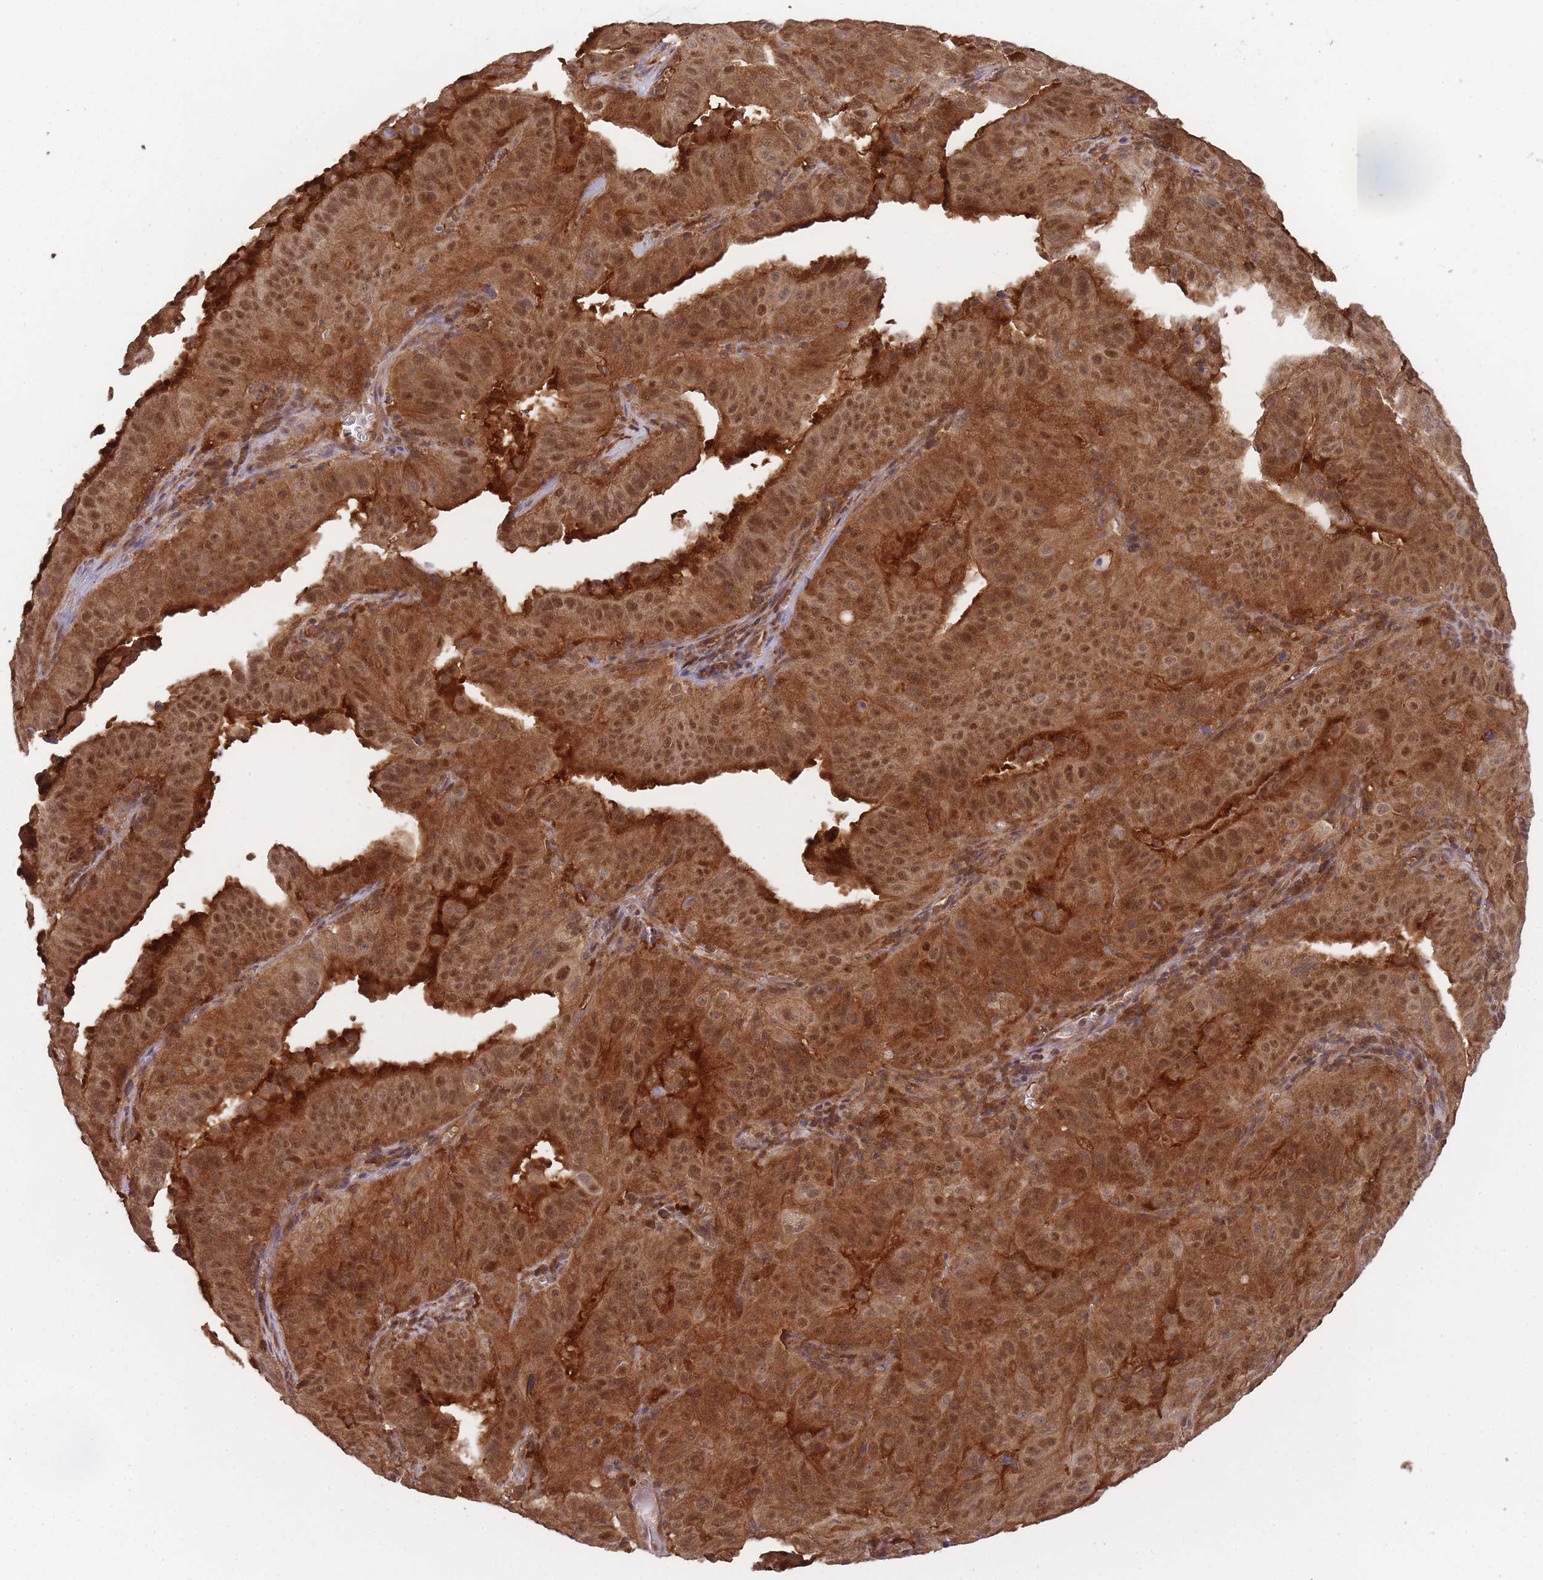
{"staining": {"intensity": "moderate", "quantity": ">75%", "location": "cytoplasmic/membranous,nuclear"}, "tissue": "pancreatic cancer", "cell_type": "Tumor cells", "image_type": "cancer", "snomed": [{"axis": "morphology", "description": "Adenocarcinoma, NOS"}, {"axis": "topography", "description": "Pancreas"}], "caption": "Adenocarcinoma (pancreatic) stained with a protein marker displays moderate staining in tumor cells.", "gene": "PPP6R3", "patient": {"sex": "male", "age": 63}}